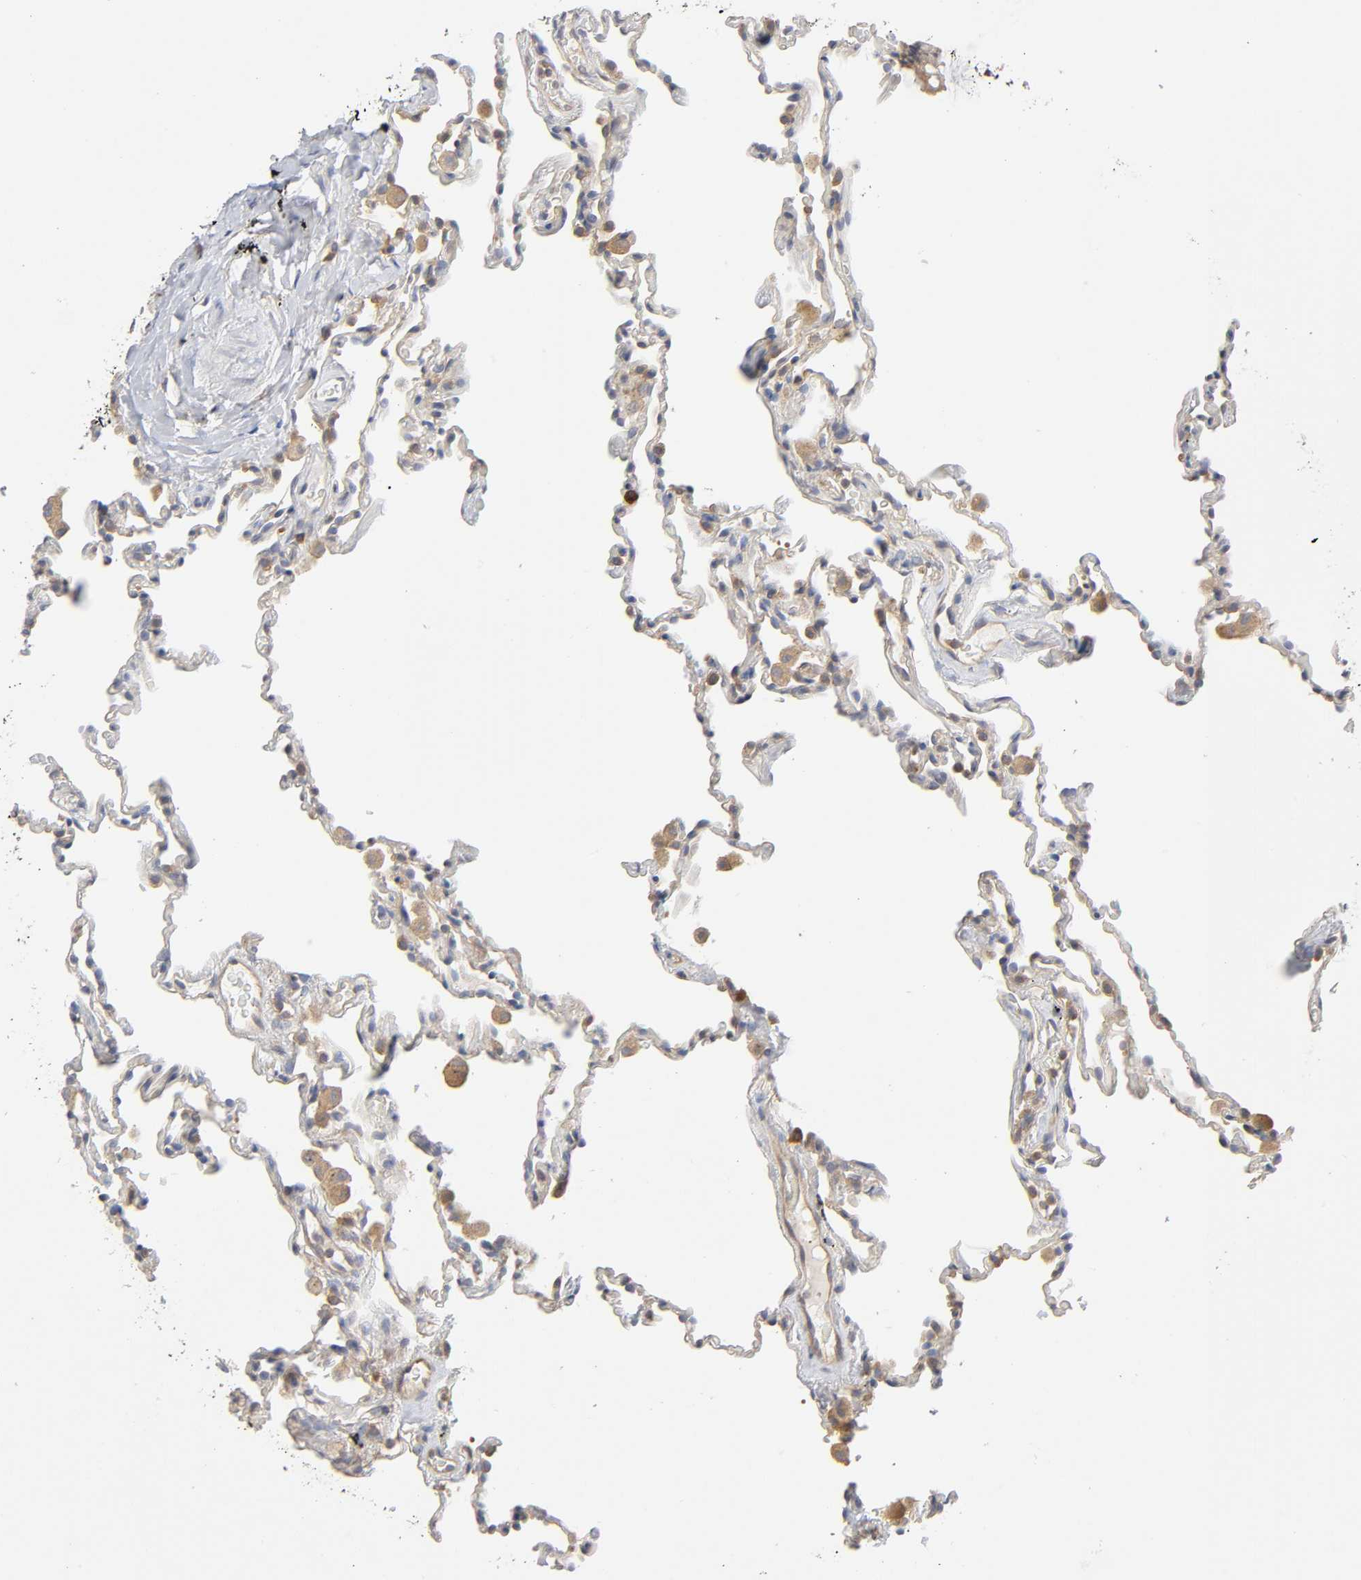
{"staining": {"intensity": "moderate", "quantity": "25%-75%", "location": "cytoplasmic/membranous"}, "tissue": "lung", "cell_type": "Alveolar cells", "image_type": "normal", "snomed": [{"axis": "morphology", "description": "Normal tissue, NOS"}, {"axis": "morphology", "description": "Soft tissue tumor metastatic"}, {"axis": "topography", "description": "Lung"}], "caption": "This image reveals normal lung stained with immunohistochemistry to label a protein in brown. The cytoplasmic/membranous of alveolar cells show moderate positivity for the protein. Nuclei are counter-stained blue.", "gene": "IQCJ", "patient": {"sex": "male", "age": 59}}